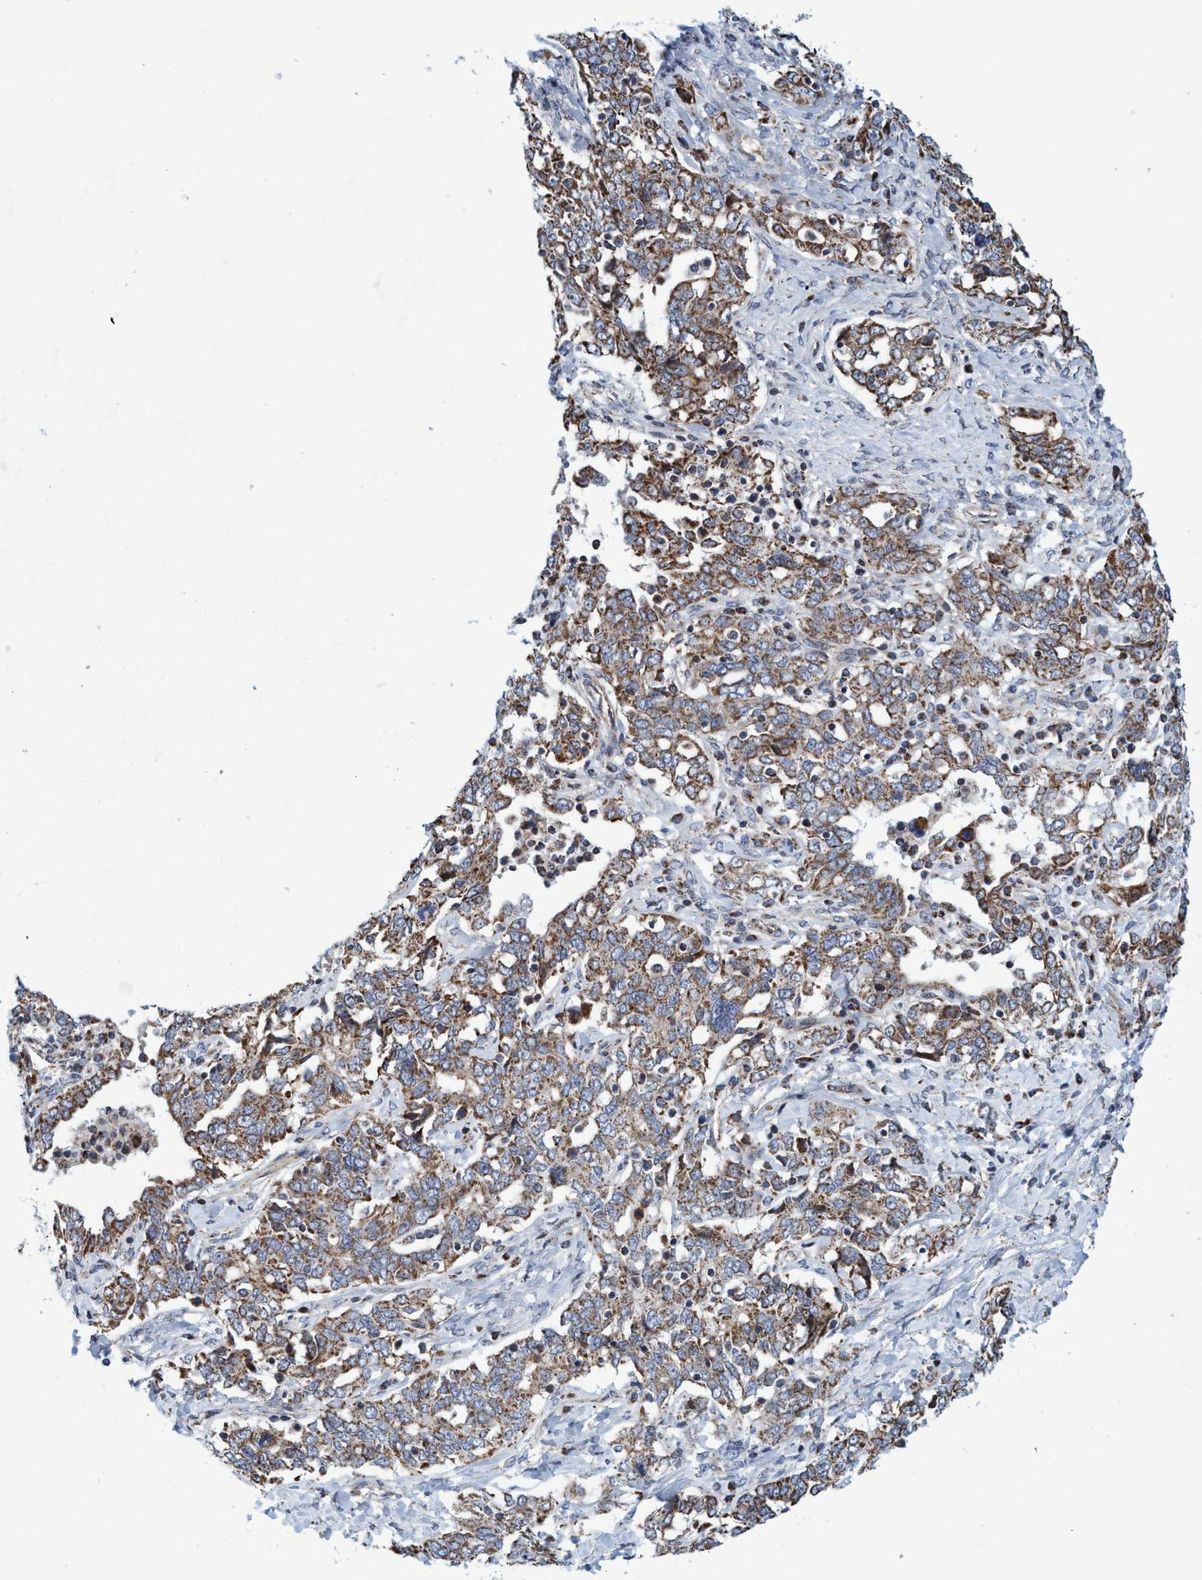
{"staining": {"intensity": "moderate", "quantity": ">75%", "location": "cytoplasmic/membranous"}, "tissue": "ovarian cancer", "cell_type": "Tumor cells", "image_type": "cancer", "snomed": [{"axis": "morphology", "description": "Cystadenocarcinoma, mucinous, NOS"}, {"axis": "topography", "description": "Ovary"}], "caption": "This histopathology image exhibits IHC staining of mucinous cystadenocarcinoma (ovarian), with medium moderate cytoplasmic/membranous expression in approximately >75% of tumor cells.", "gene": "POLR1F", "patient": {"sex": "female", "age": 73}}